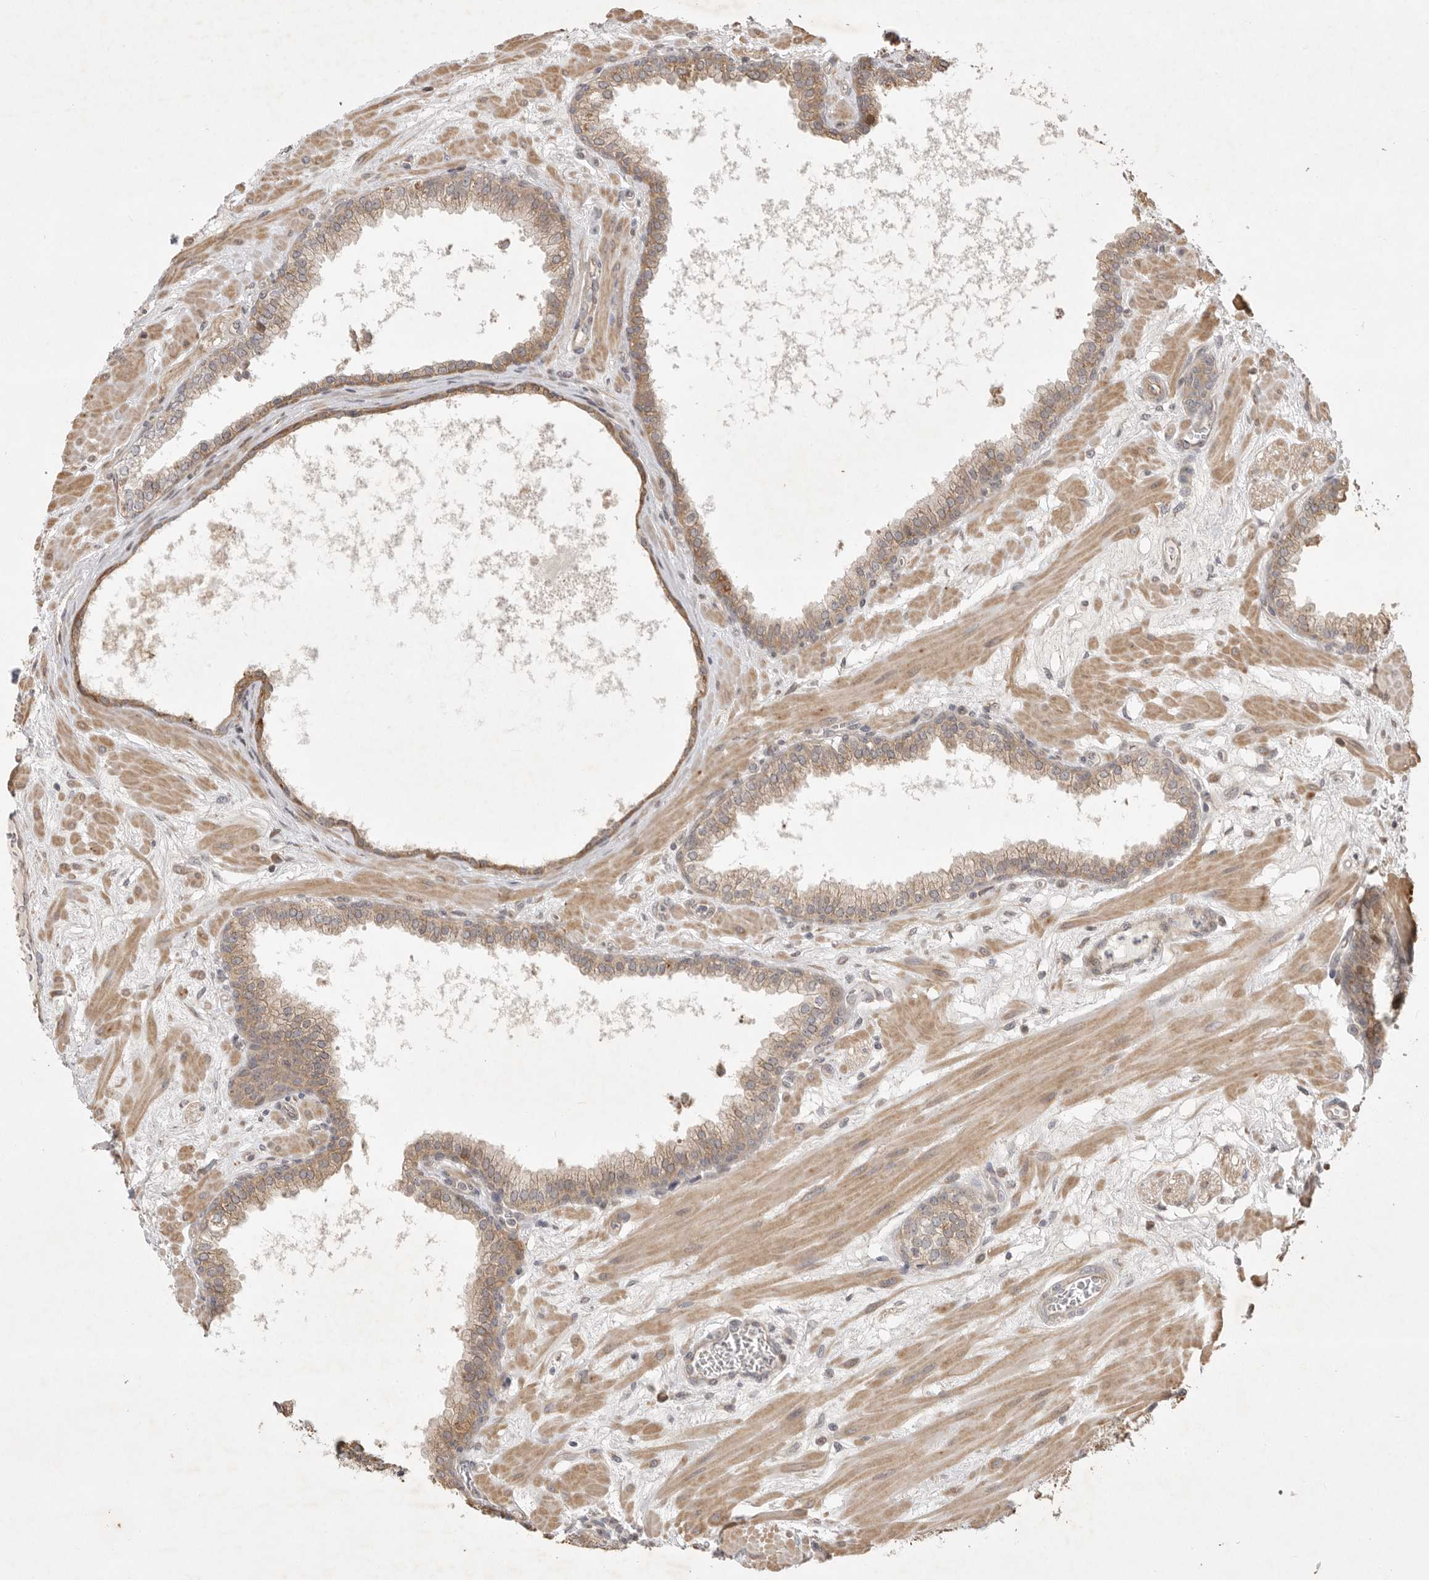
{"staining": {"intensity": "weak", "quantity": ">75%", "location": "cytoplasmic/membranous"}, "tissue": "prostate", "cell_type": "Glandular cells", "image_type": "normal", "snomed": [{"axis": "morphology", "description": "Normal tissue, NOS"}, {"axis": "morphology", "description": "Urothelial carcinoma, Low grade"}, {"axis": "topography", "description": "Urinary bladder"}, {"axis": "topography", "description": "Prostate"}], "caption": "Benign prostate was stained to show a protein in brown. There is low levels of weak cytoplasmic/membranous positivity in about >75% of glandular cells. Immunohistochemistry stains the protein in brown and the nuclei are stained blue.", "gene": "DPH7", "patient": {"sex": "male", "age": 60}}